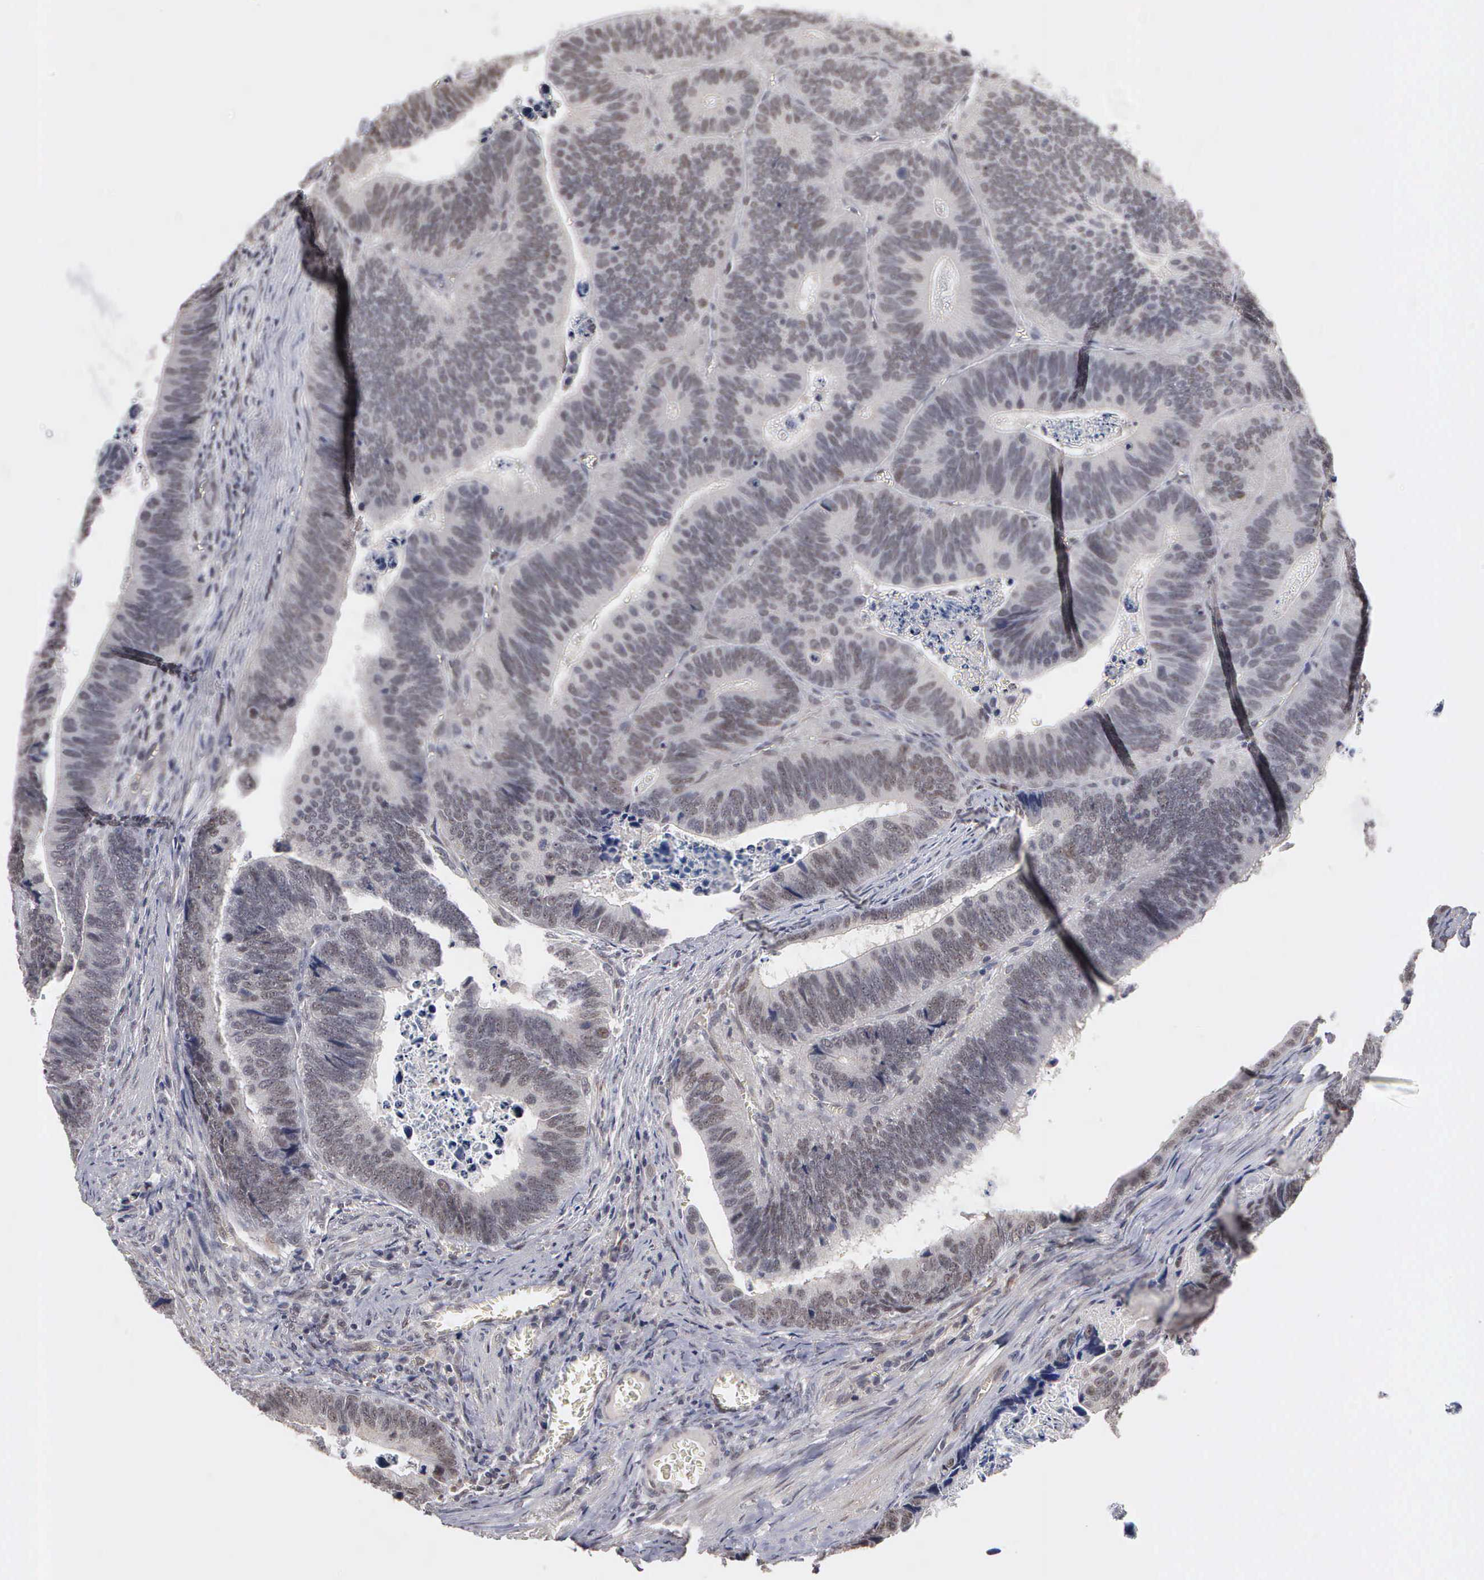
{"staining": {"intensity": "weak", "quantity": "<25%", "location": "nuclear"}, "tissue": "colorectal cancer", "cell_type": "Tumor cells", "image_type": "cancer", "snomed": [{"axis": "morphology", "description": "Adenocarcinoma, NOS"}, {"axis": "topography", "description": "Colon"}], "caption": "IHC histopathology image of colorectal cancer (adenocarcinoma) stained for a protein (brown), which reveals no staining in tumor cells.", "gene": "ZBTB33", "patient": {"sex": "male", "age": 72}}